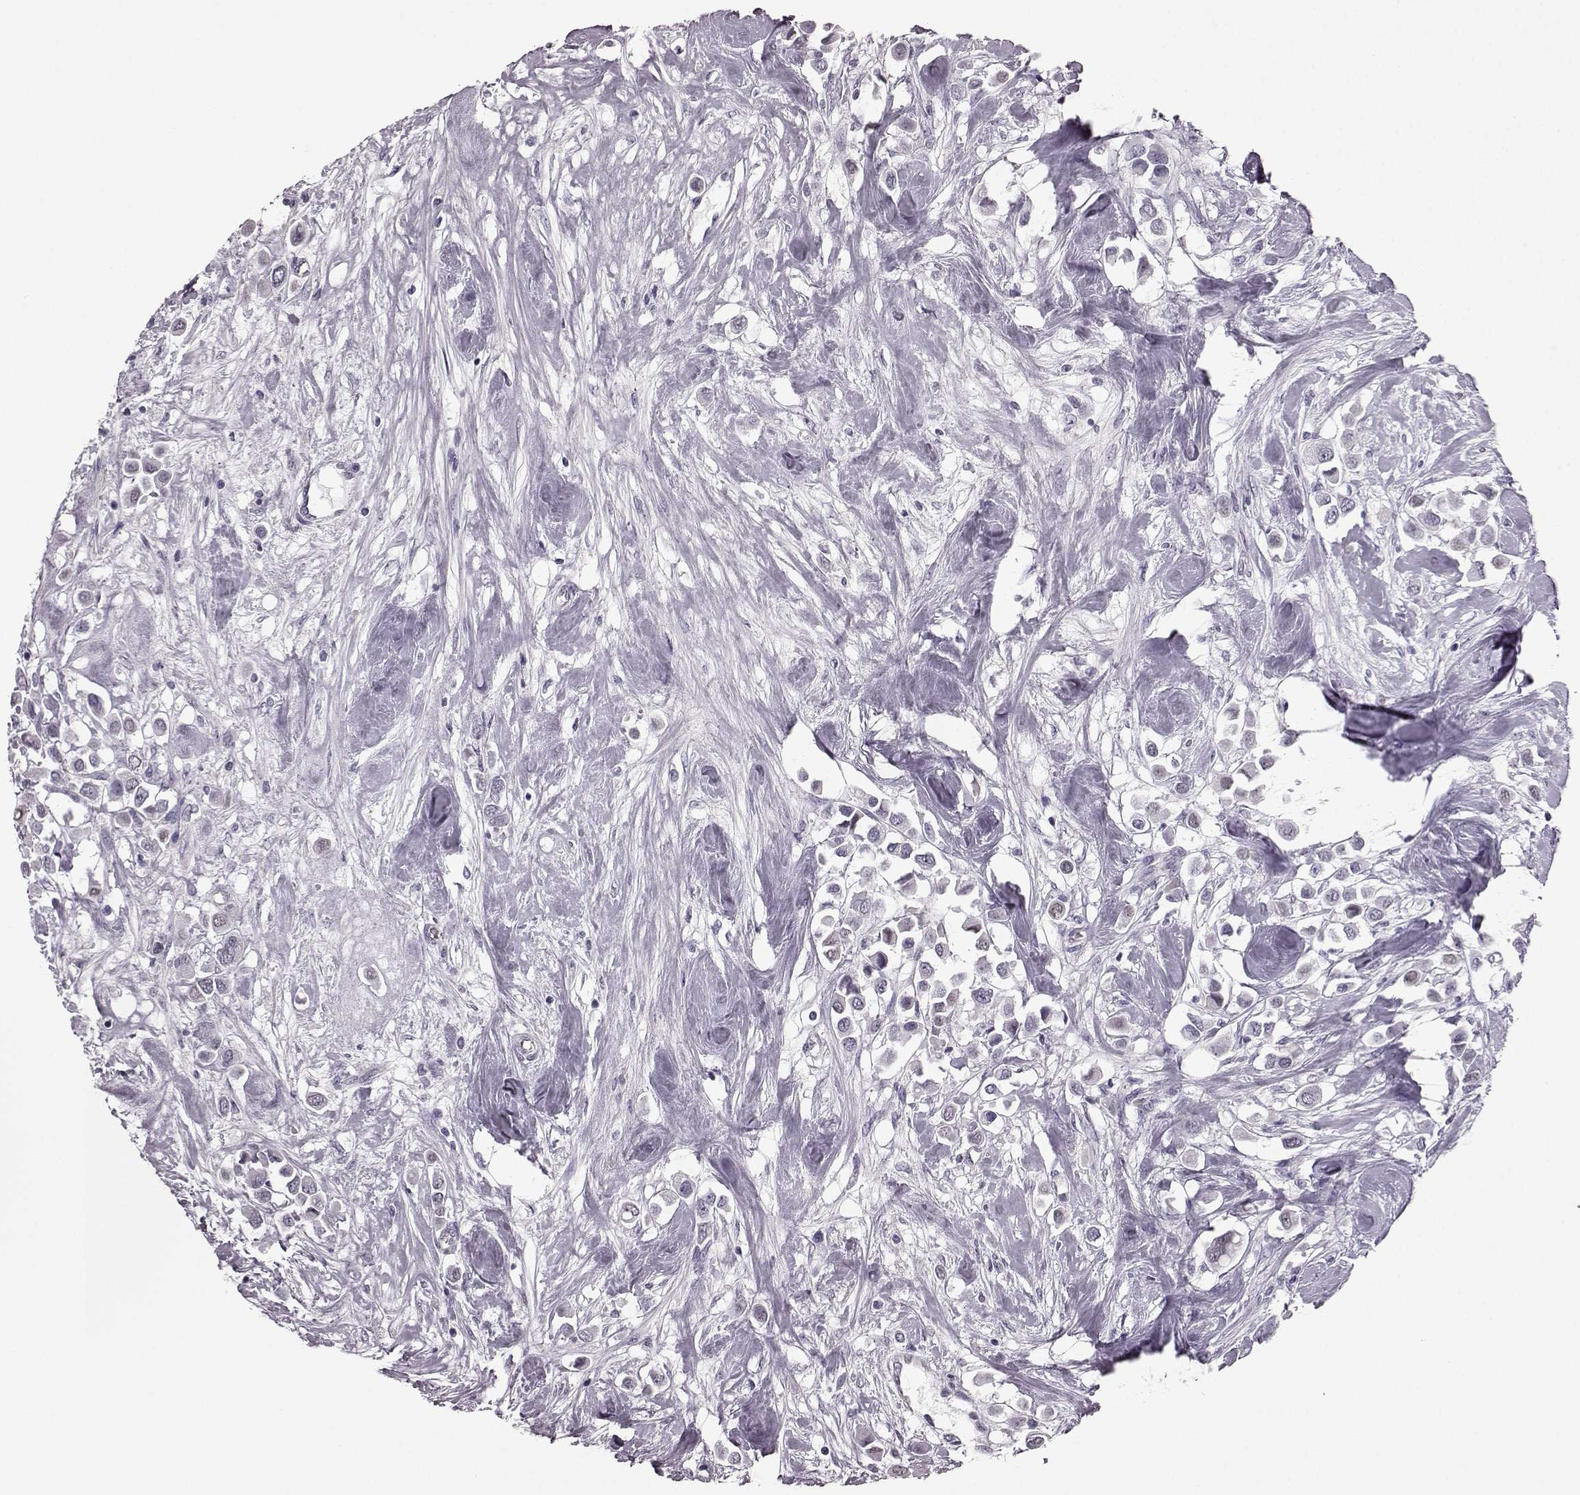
{"staining": {"intensity": "negative", "quantity": "none", "location": "none"}, "tissue": "breast cancer", "cell_type": "Tumor cells", "image_type": "cancer", "snomed": [{"axis": "morphology", "description": "Duct carcinoma"}, {"axis": "topography", "description": "Breast"}], "caption": "This is an immunohistochemistry (IHC) photomicrograph of human breast invasive ductal carcinoma. There is no positivity in tumor cells.", "gene": "PRPH2", "patient": {"sex": "female", "age": 61}}